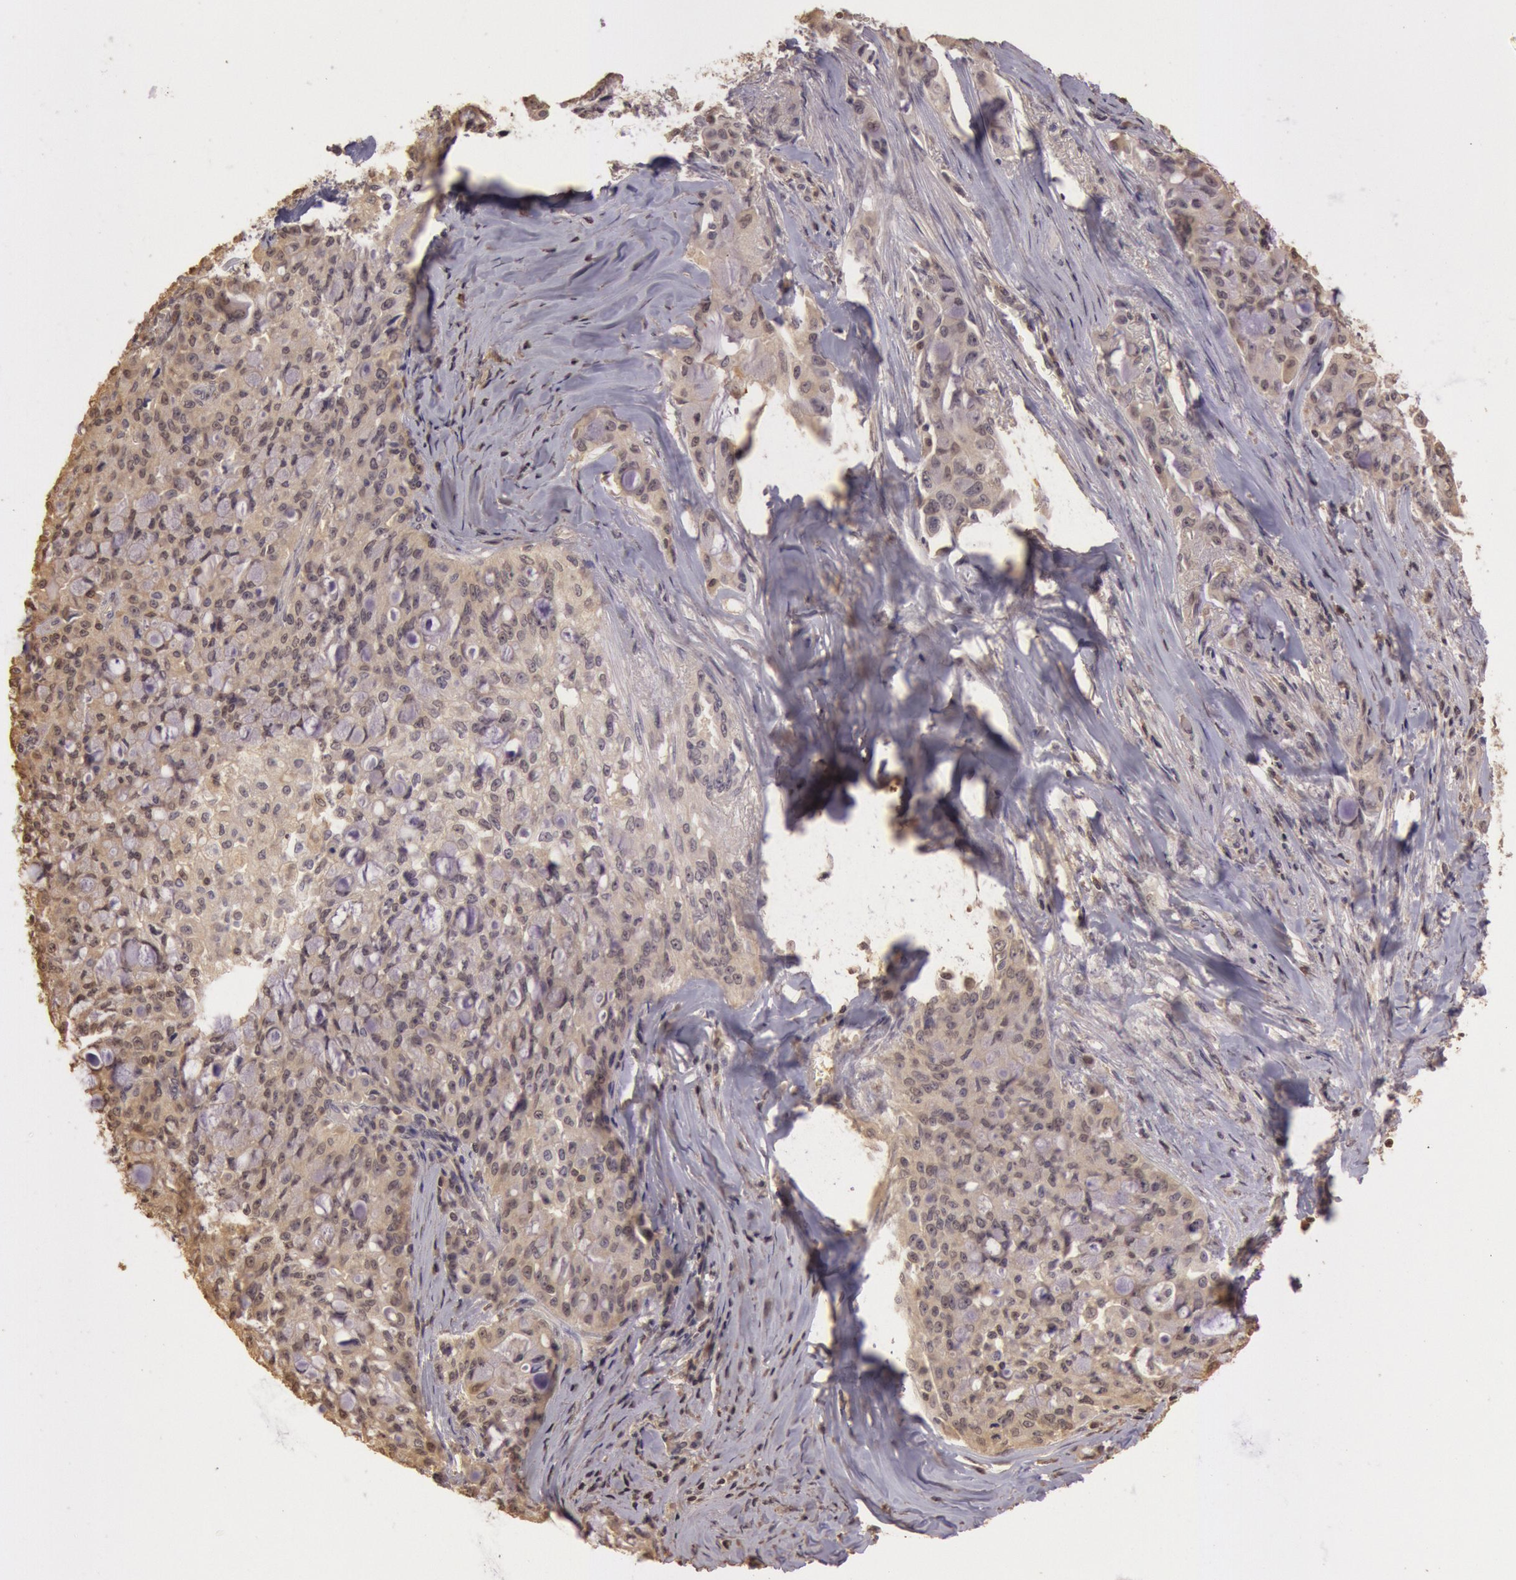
{"staining": {"intensity": "weak", "quantity": ">75%", "location": "cytoplasmic/membranous"}, "tissue": "lung cancer", "cell_type": "Tumor cells", "image_type": "cancer", "snomed": [{"axis": "morphology", "description": "Adenocarcinoma, NOS"}, {"axis": "topography", "description": "Lung"}], "caption": "Brown immunohistochemical staining in human lung adenocarcinoma reveals weak cytoplasmic/membranous expression in about >75% of tumor cells.", "gene": "SOD1", "patient": {"sex": "female", "age": 44}}